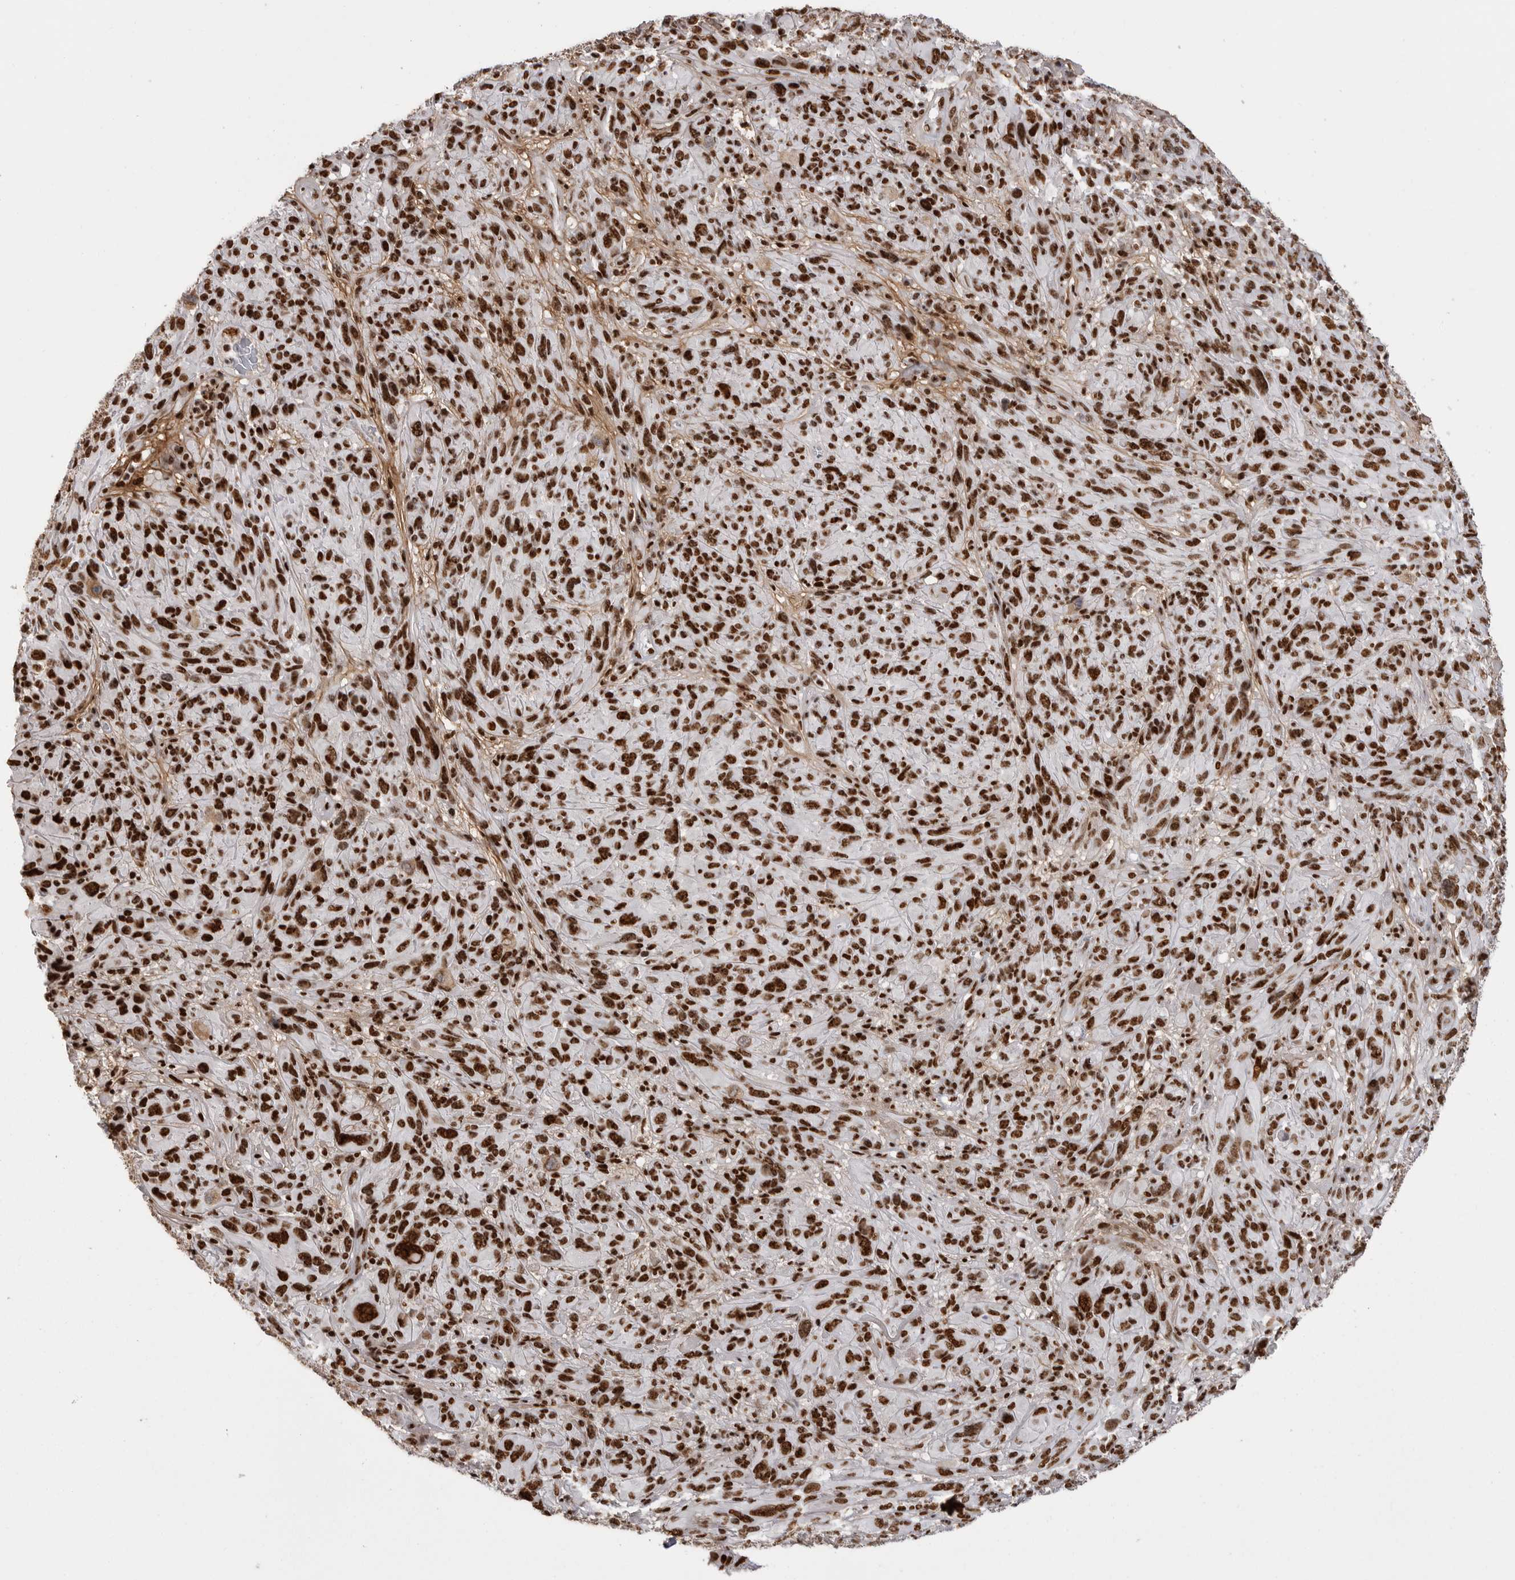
{"staining": {"intensity": "strong", "quantity": ">75%", "location": "nuclear"}, "tissue": "melanoma", "cell_type": "Tumor cells", "image_type": "cancer", "snomed": [{"axis": "morphology", "description": "Malignant melanoma, NOS"}, {"axis": "topography", "description": "Skin of head"}], "caption": "Strong nuclear staining is appreciated in approximately >75% of tumor cells in melanoma.", "gene": "PPP1R8", "patient": {"sex": "male", "age": 96}}